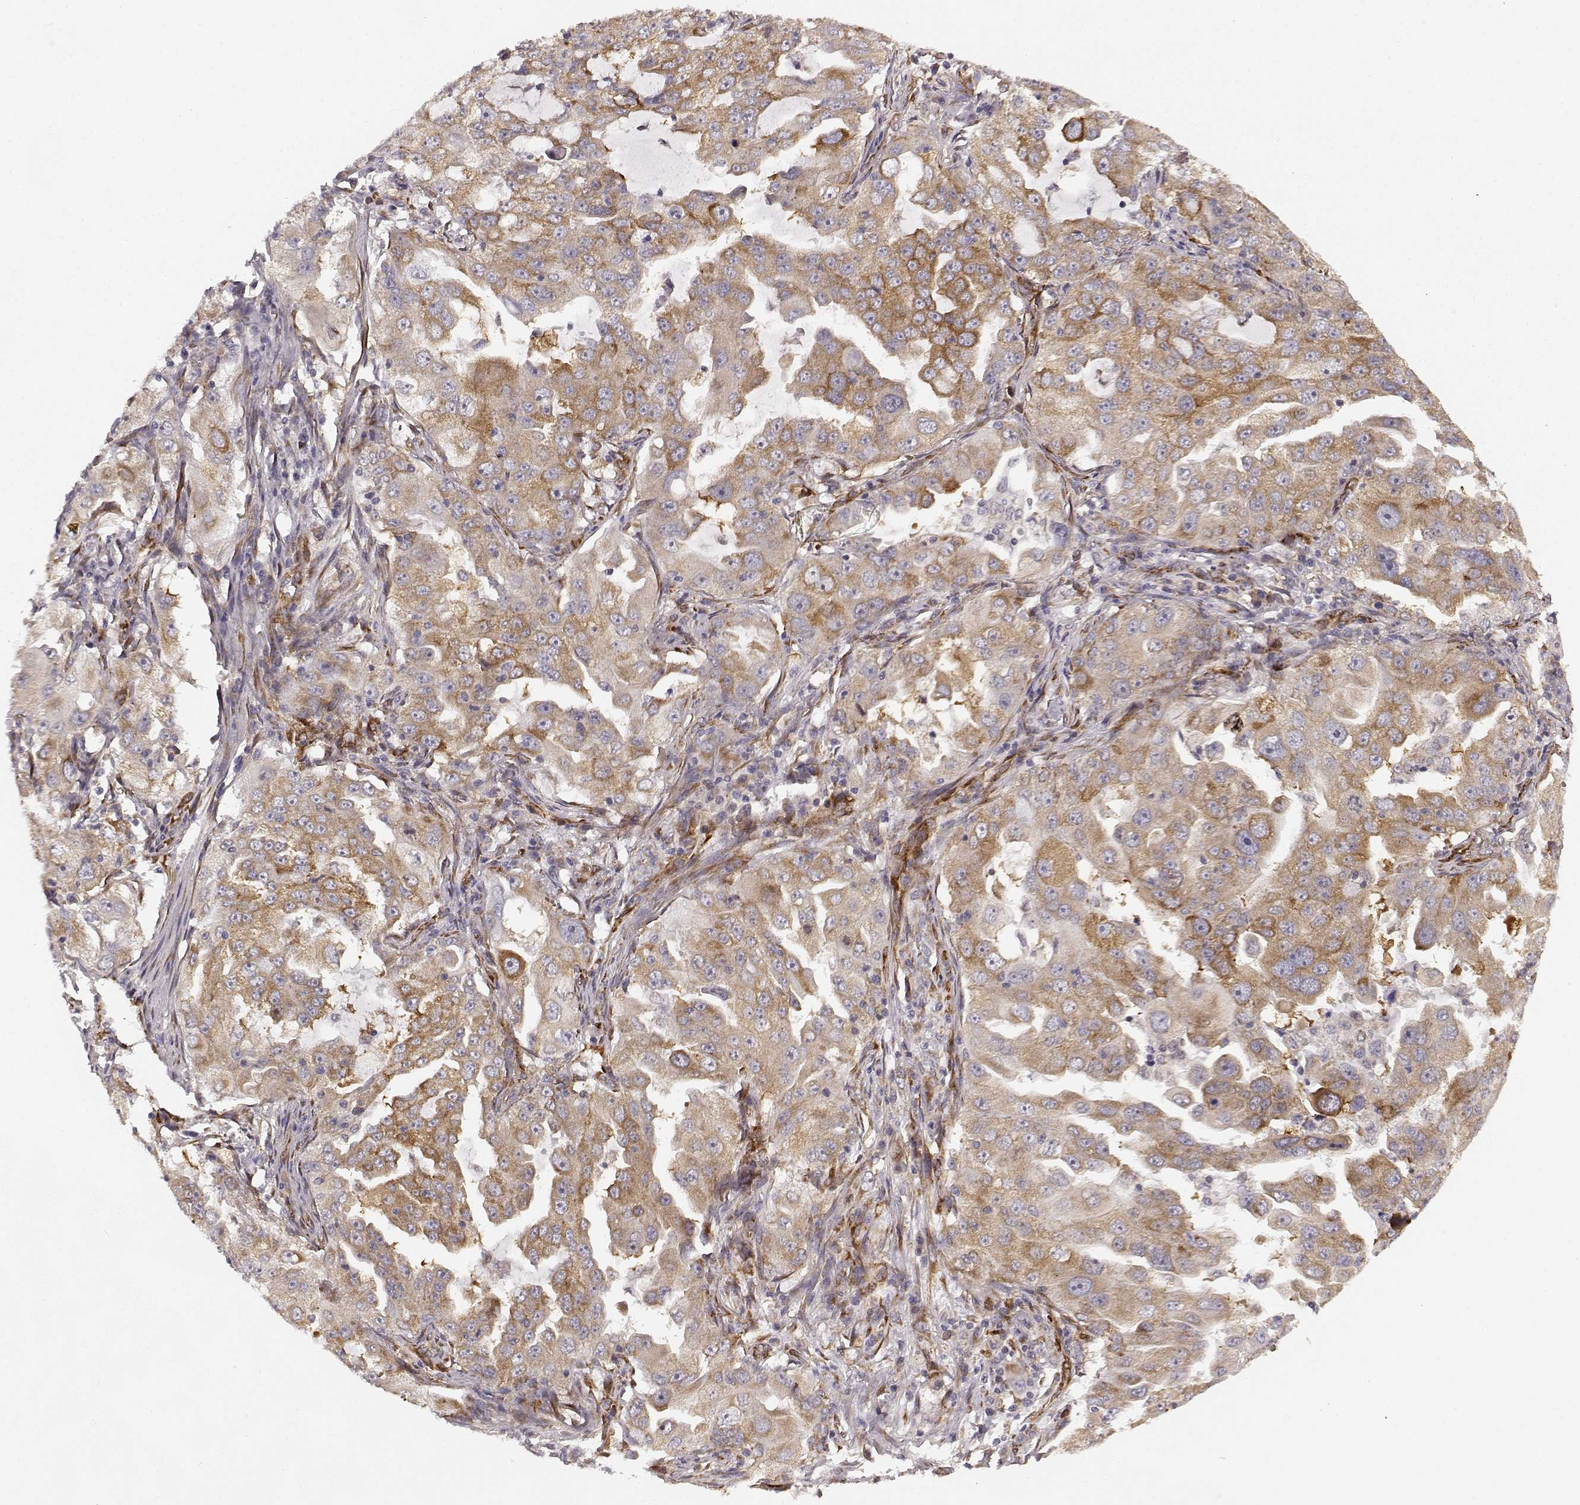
{"staining": {"intensity": "moderate", "quantity": "25%-75%", "location": "cytoplasmic/membranous"}, "tissue": "lung cancer", "cell_type": "Tumor cells", "image_type": "cancer", "snomed": [{"axis": "morphology", "description": "Adenocarcinoma, NOS"}, {"axis": "topography", "description": "Lung"}], "caption": "Immunohistochemistry (IHC) (DAB (3,3'-diaminobenzidine)) staining of lung cancer (adenocarcinoma) exhibits moderate cytoplasmic/membranous protein expression in about 25%-75% of tumor cells.", "gene": "TMEM14A", "patient": {"sex": "female", "age": 61}}